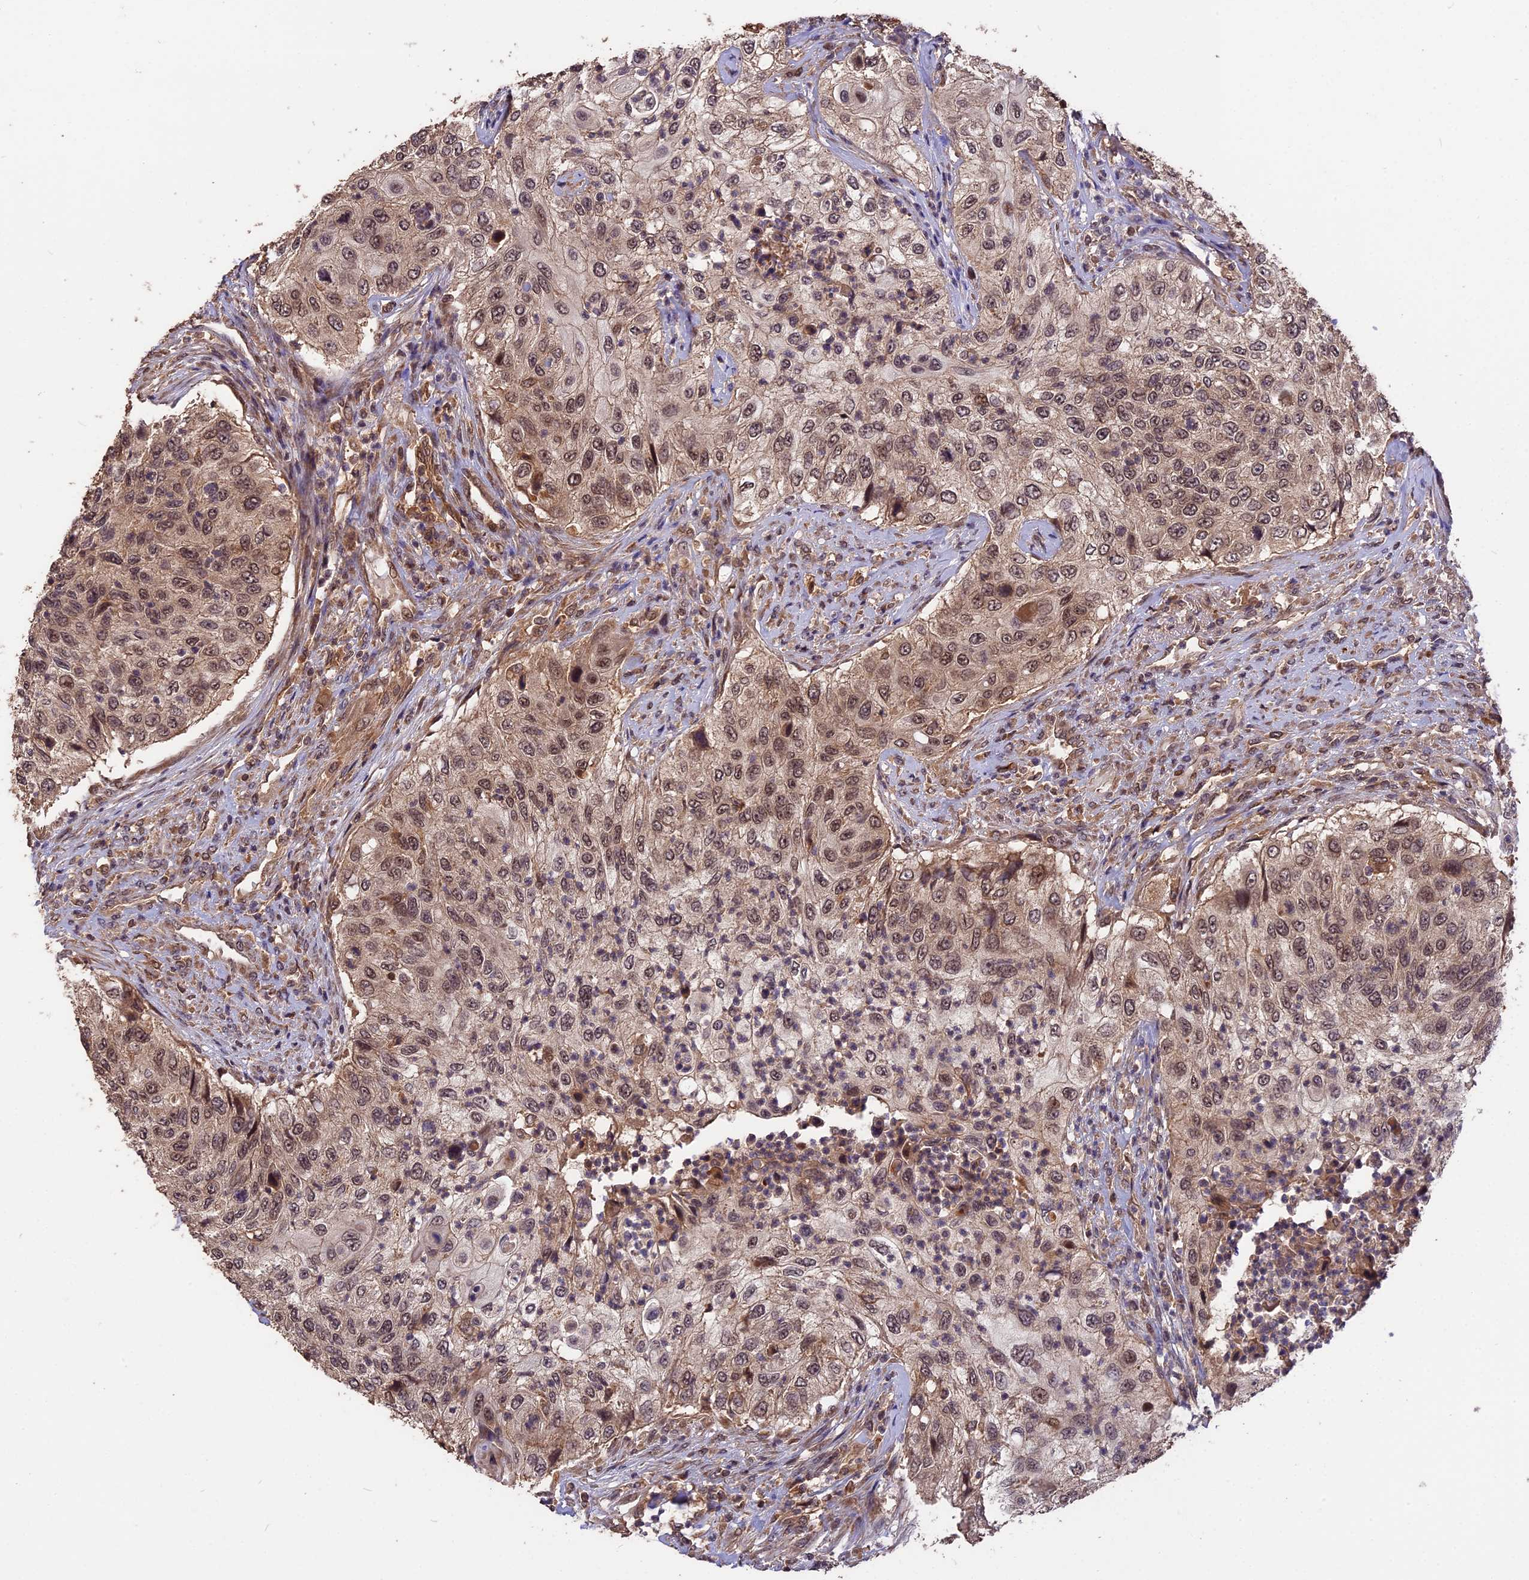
{"staining": {"intensity": "moderate", "quantity": "25%-75%", "location": "nuclear"}, "tissue": "urothelial cancer", "cell_type": "Tumor cells", "image_type": "cancer", "snomed": [{"axis": "morphology", "description": "Urothelial carcinoma, High grade"}, {"axis": "topography", "description": "Urinary bladder"}], "caption": "A medium amount of moderate nuclear positivity is seen in approximately 25%-75% of tumor cells in urothelial carcinoma (high-grade) tissue. (IHC, brightfield microscopy, high magnification).", "gene": "ESCO1", "patient": {"sex": "female", "age": 60}}